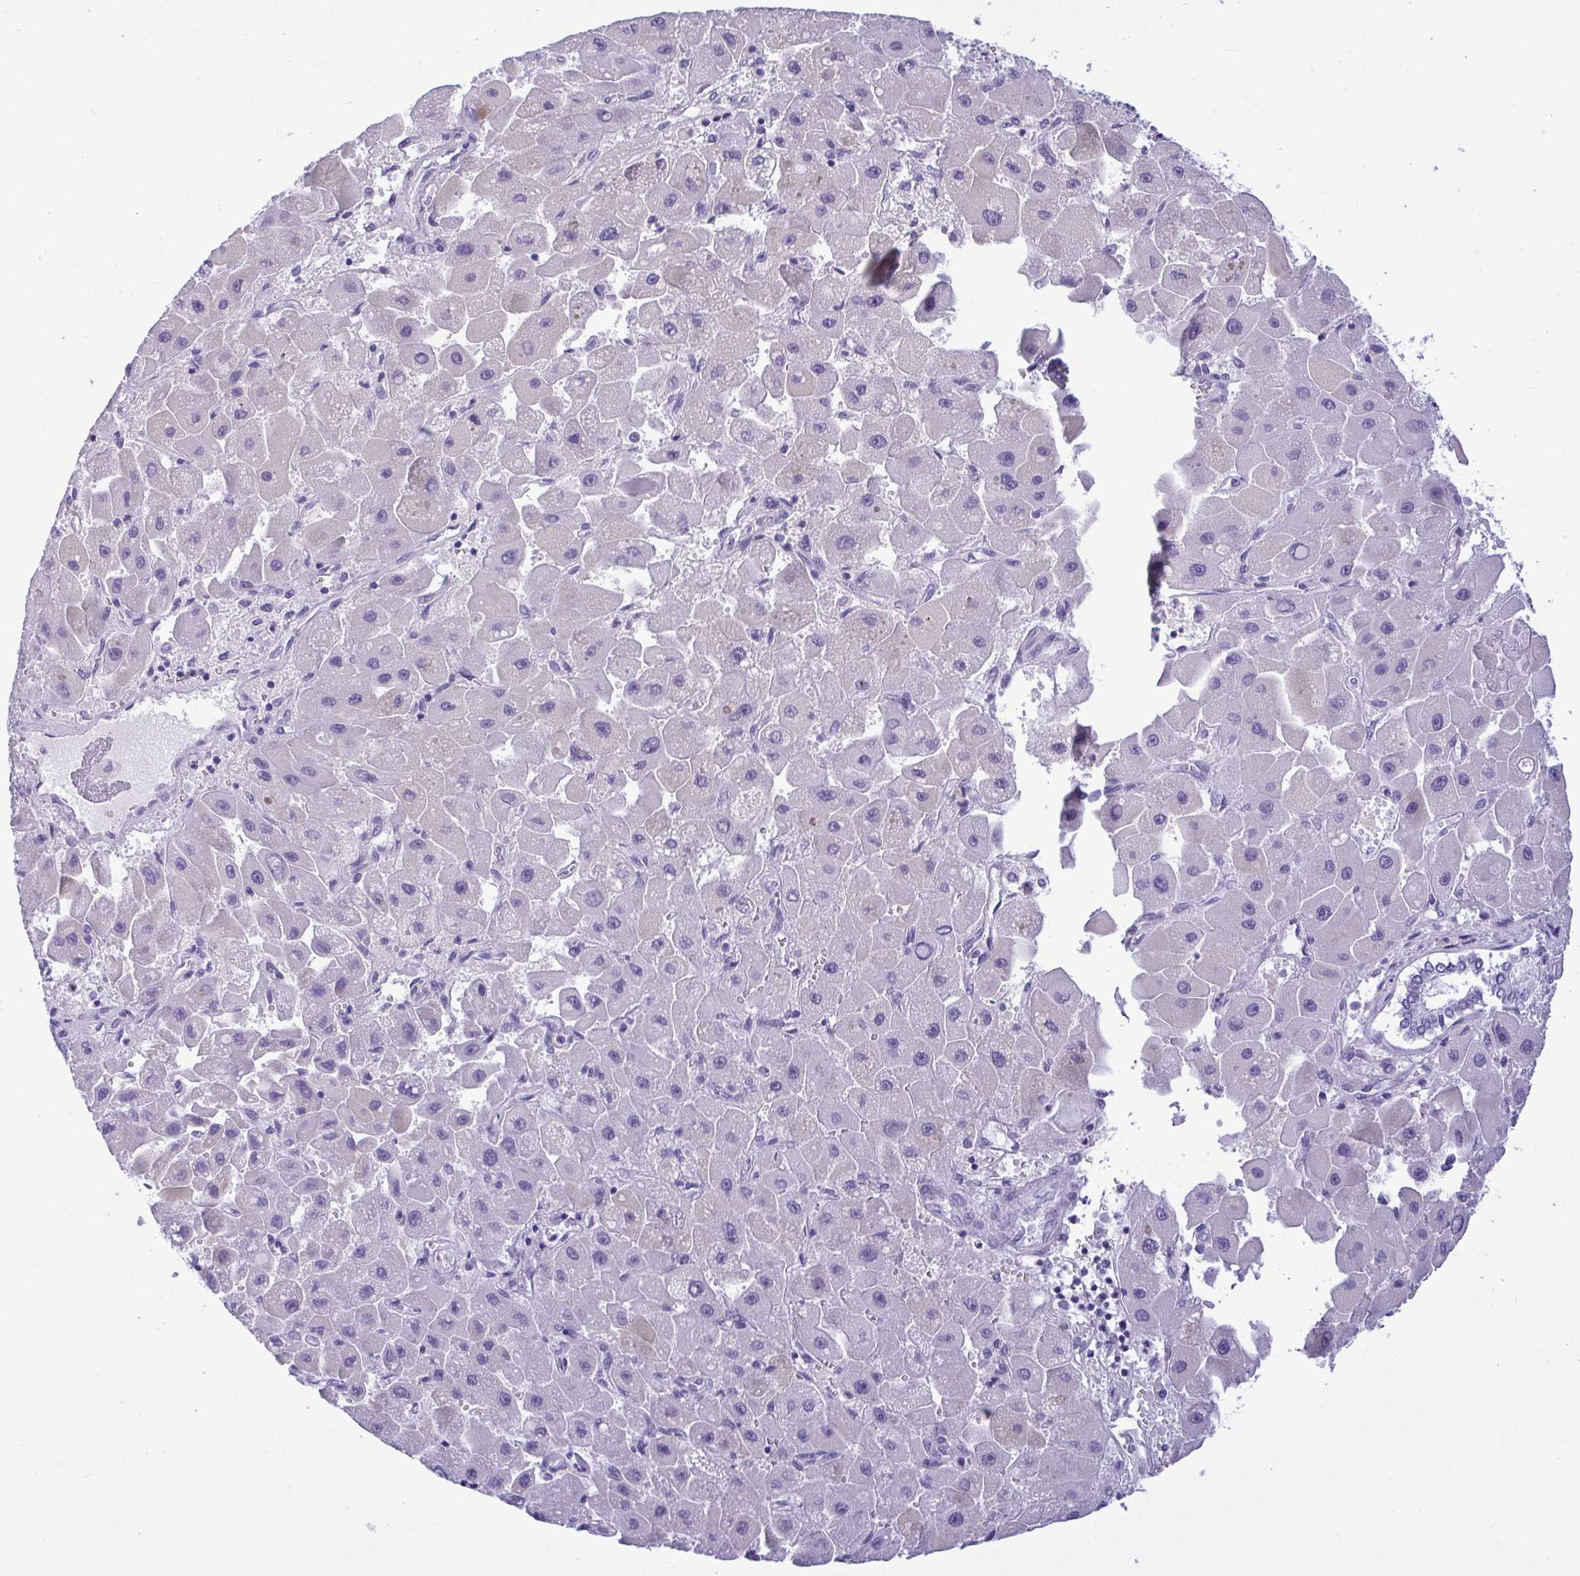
{"staining": {"intensity": "negative", "quantity": "none", "location": "none"}, "tissue": "liver cancer", "cell_type": "Tumor cells", "image_type": "cancer", "snomed": [{"axis": "morphology", "description": "Carcinoma, Hepatocellular, NOS"}, {"axis": "topography", "description": "Liver"}], "caption": "Liver hepatocellular carcinoma was stained to show a protein in brown. There is no significant positivity in tumor cells.", "gene": "YBX2", "patient": {"sex": "male", "age": 24}}